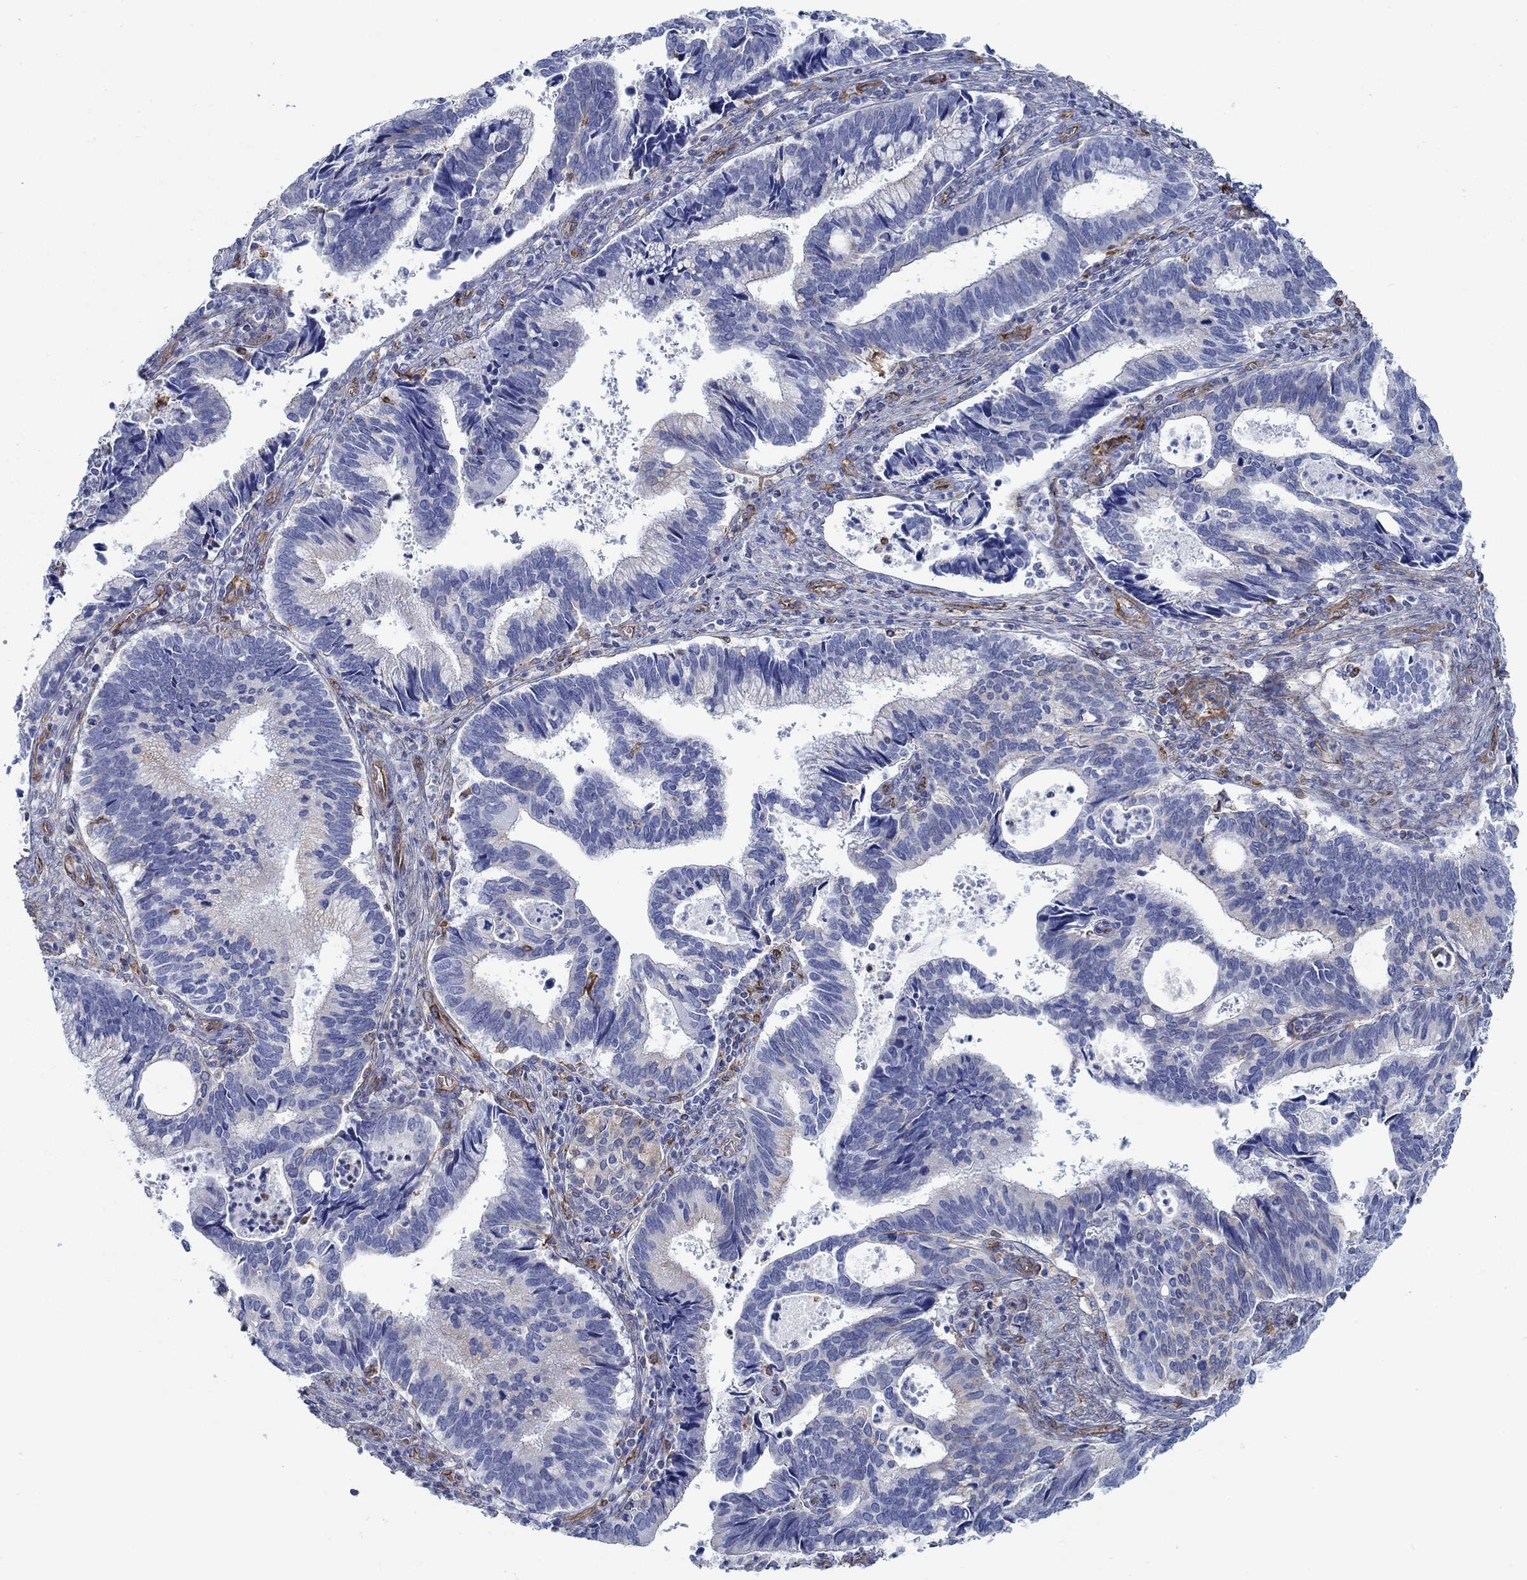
{"staining": {"intensity": "negative", "quantity": "none", "location": "none"}, "tissue": "cervical cancer", "cell_type": "Tumor cells", "image_type": "cancer", "snomed": [{"axis": "morphology", "description": "Adenocarcinoma, NOS"}, {"axis": "topography", "description": "Cervix"}], "caption": "Human adenocarcinoma (cervical) stained for a protein using immunohistochemistry reveals no positivity in tumor cells.", "gene": "STC2", "patient": {"sex": "female", "age": 42}}